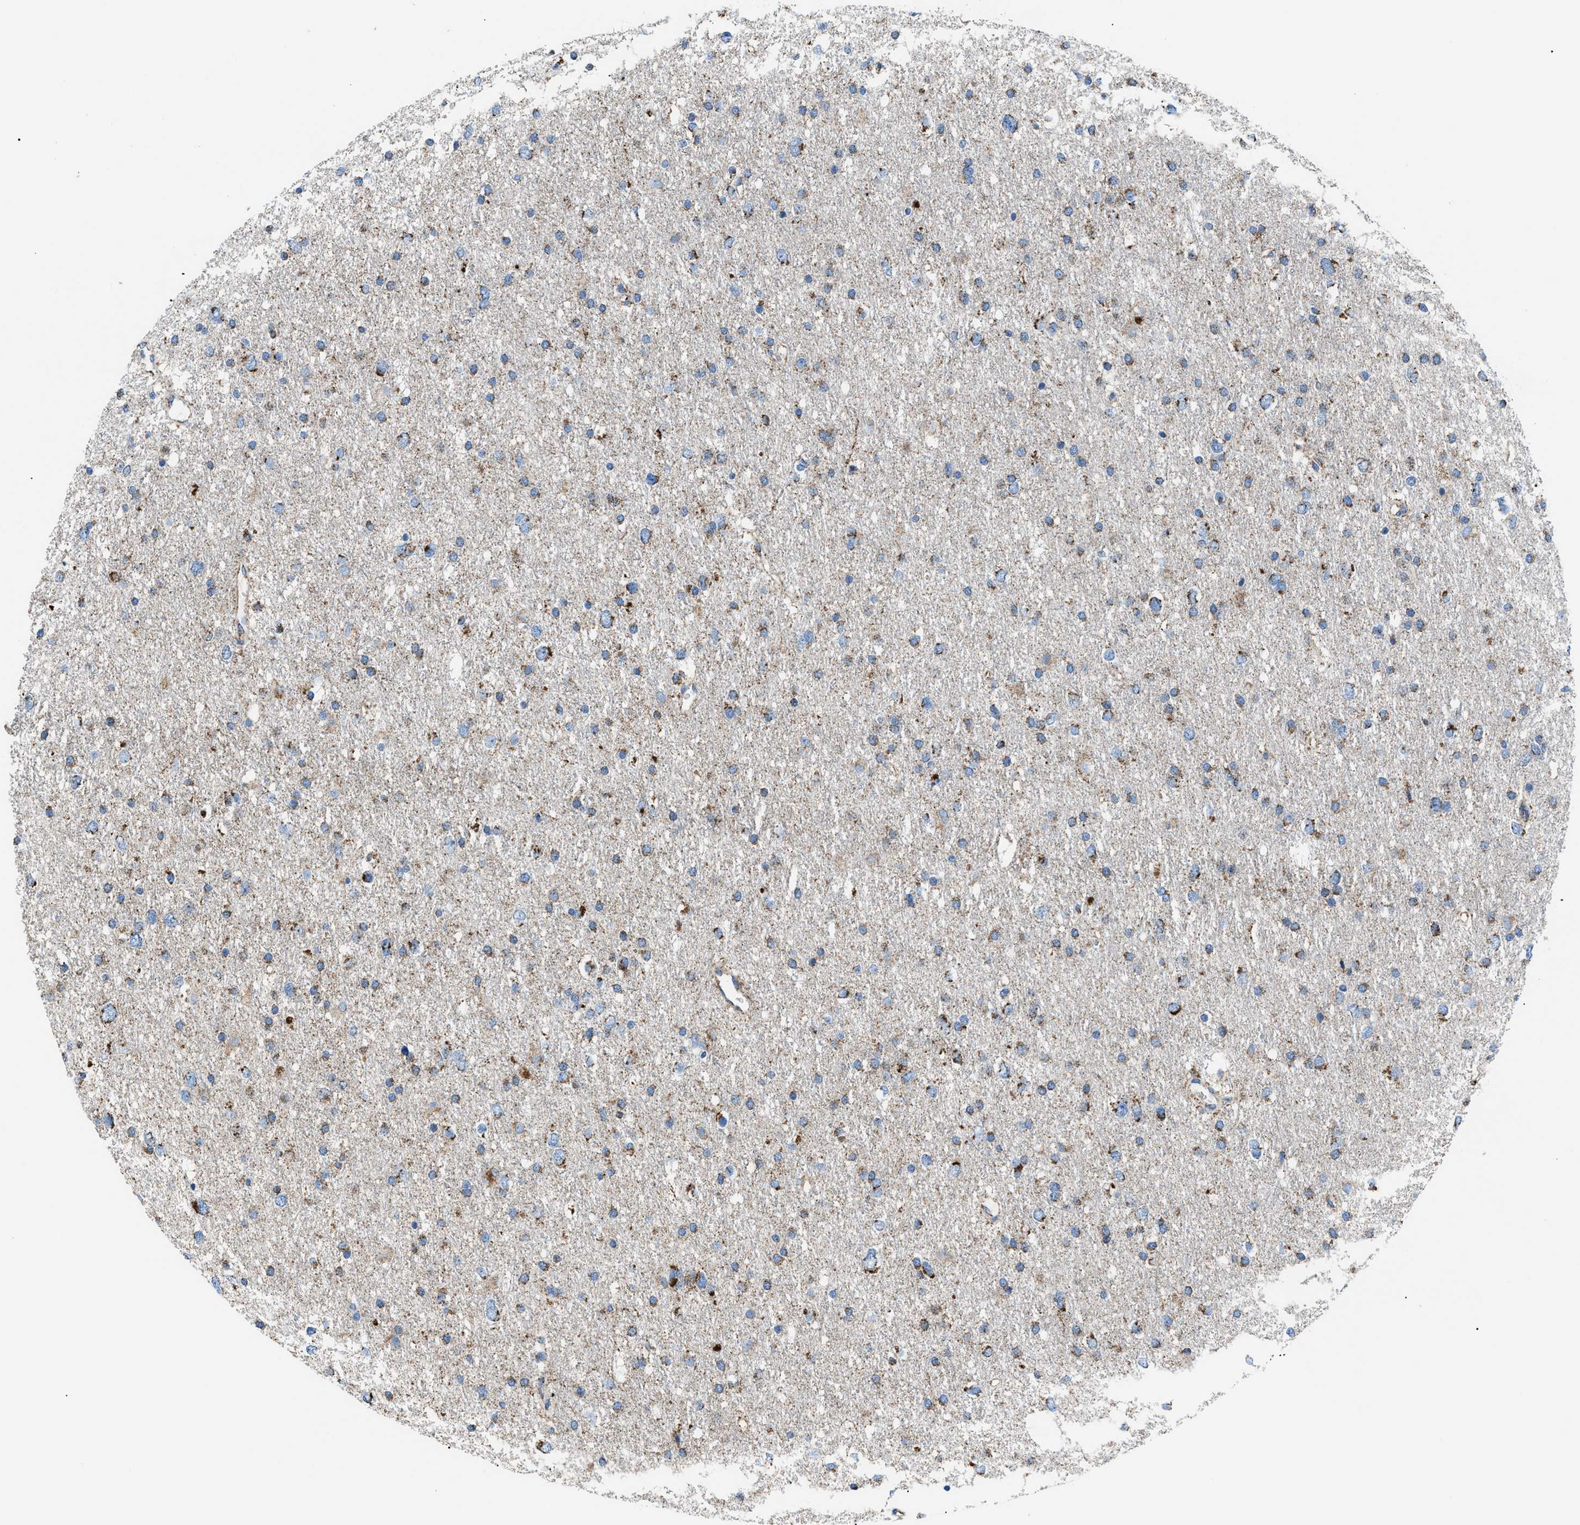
{"staining": {"intensity": "strong", "quantity": "<25%", "location": "cytoplasmic/membranous"}, "tissue": "glioma", "cell_type": "Tumor cells", "image_type": "cancer", "snomed": [{"axis": "morphology", "description": "Glioma, malignant, Low grade"}, {"axis": "topography", "description": "Brain"}], "caption": "A micrograph of malignant glioma (low-grade) stained for a protein displays strong cytoplasmic/membranous brown staining in tumor cells.", "gene": "PHB2", "patient": {"sex": "female", "age": 37}}